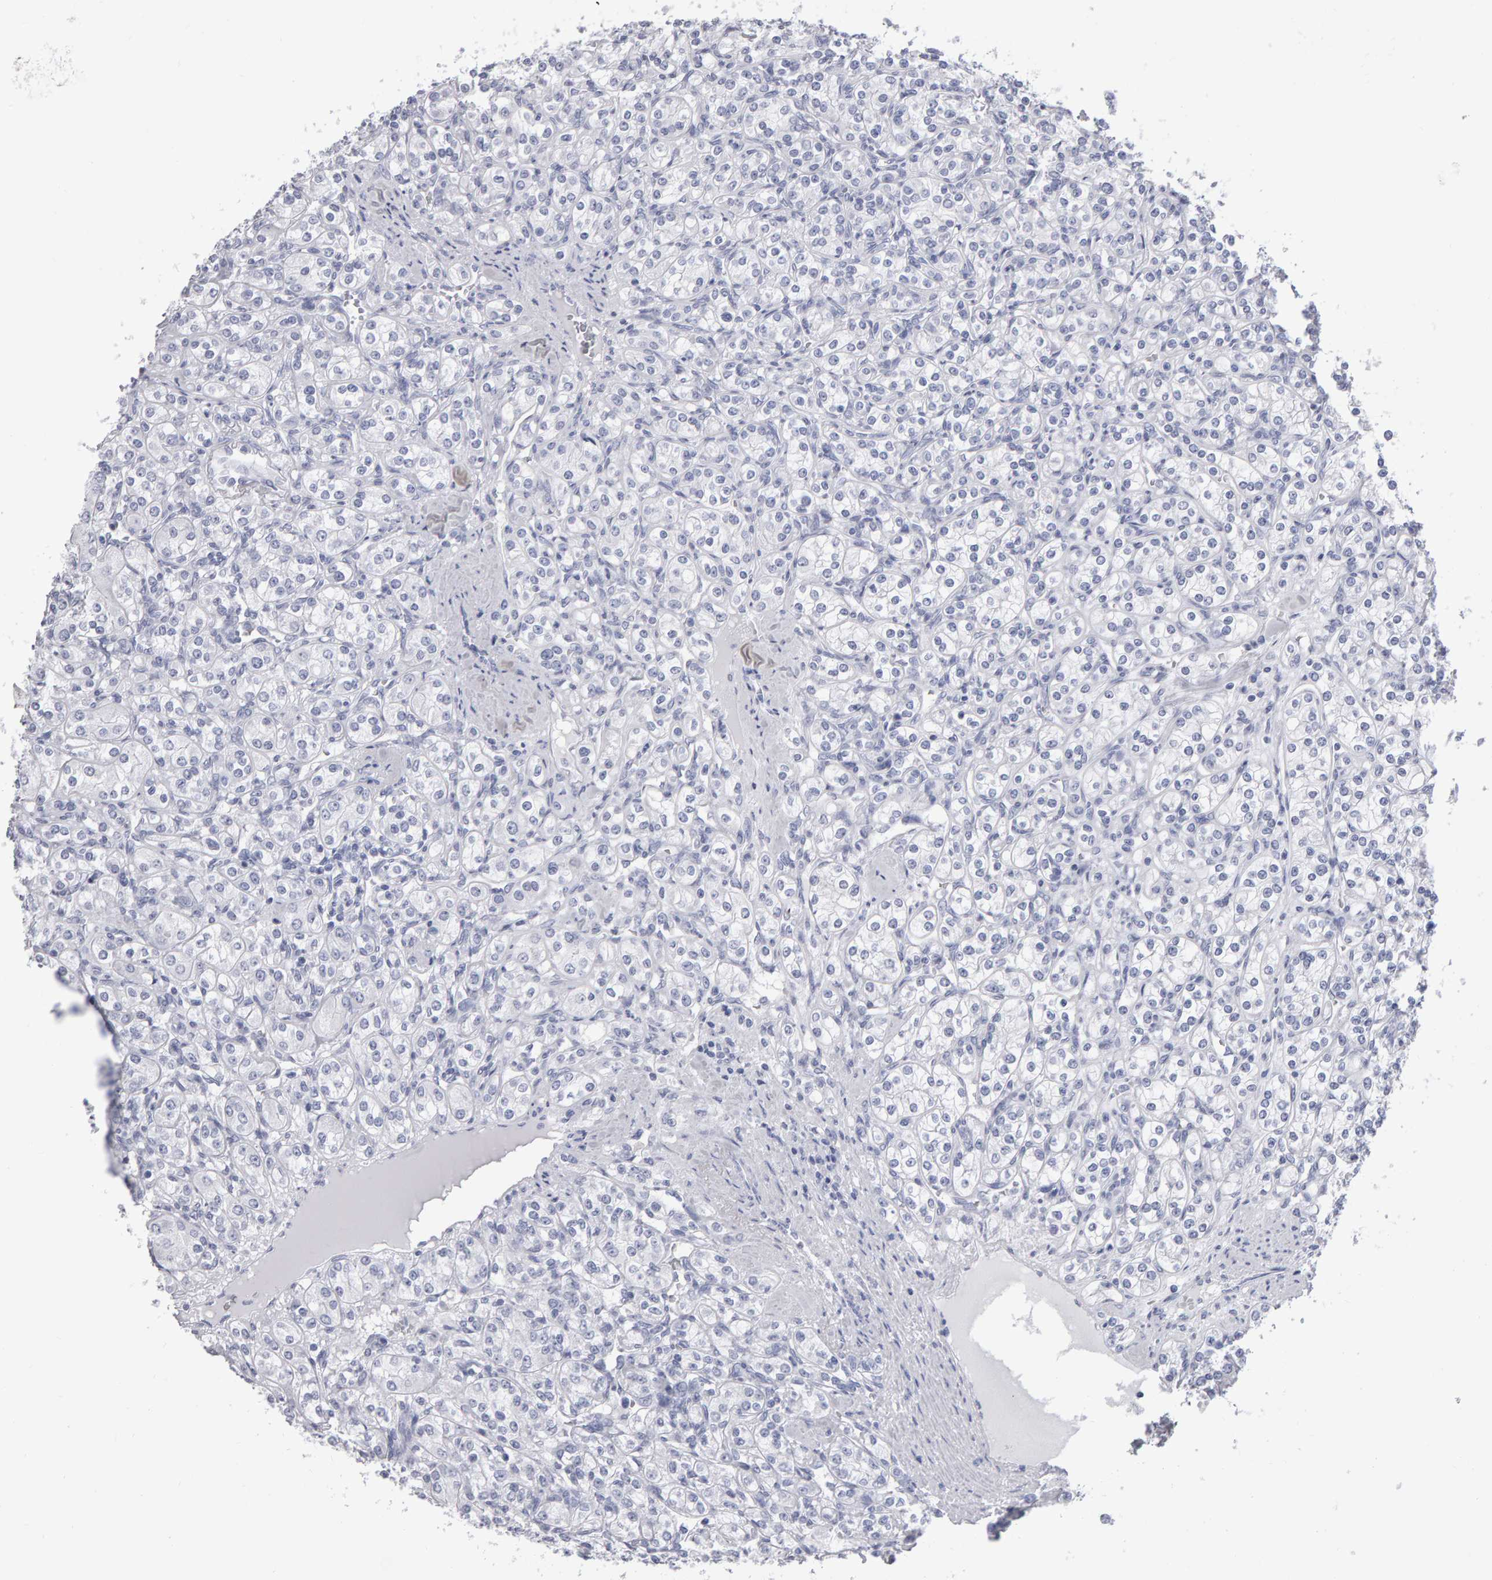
{"staining": {"intensity": "negative", "quantity": "none", "location": "none"}, "tissue": "renal cancer", "cell_type": "Tumor cells", "image_type": "cancer", "snomed": [{"axis": "morphology", "description": "Adenocarcinoma, NOS"}, {"axis": "topography", "description": "Kidney"}], "caption": "Tumor cells are negative for brown protein staining in adenocarcinoma (renal).", "gene": "NCDN", "patient": {"sex": "male", "age": 77}}